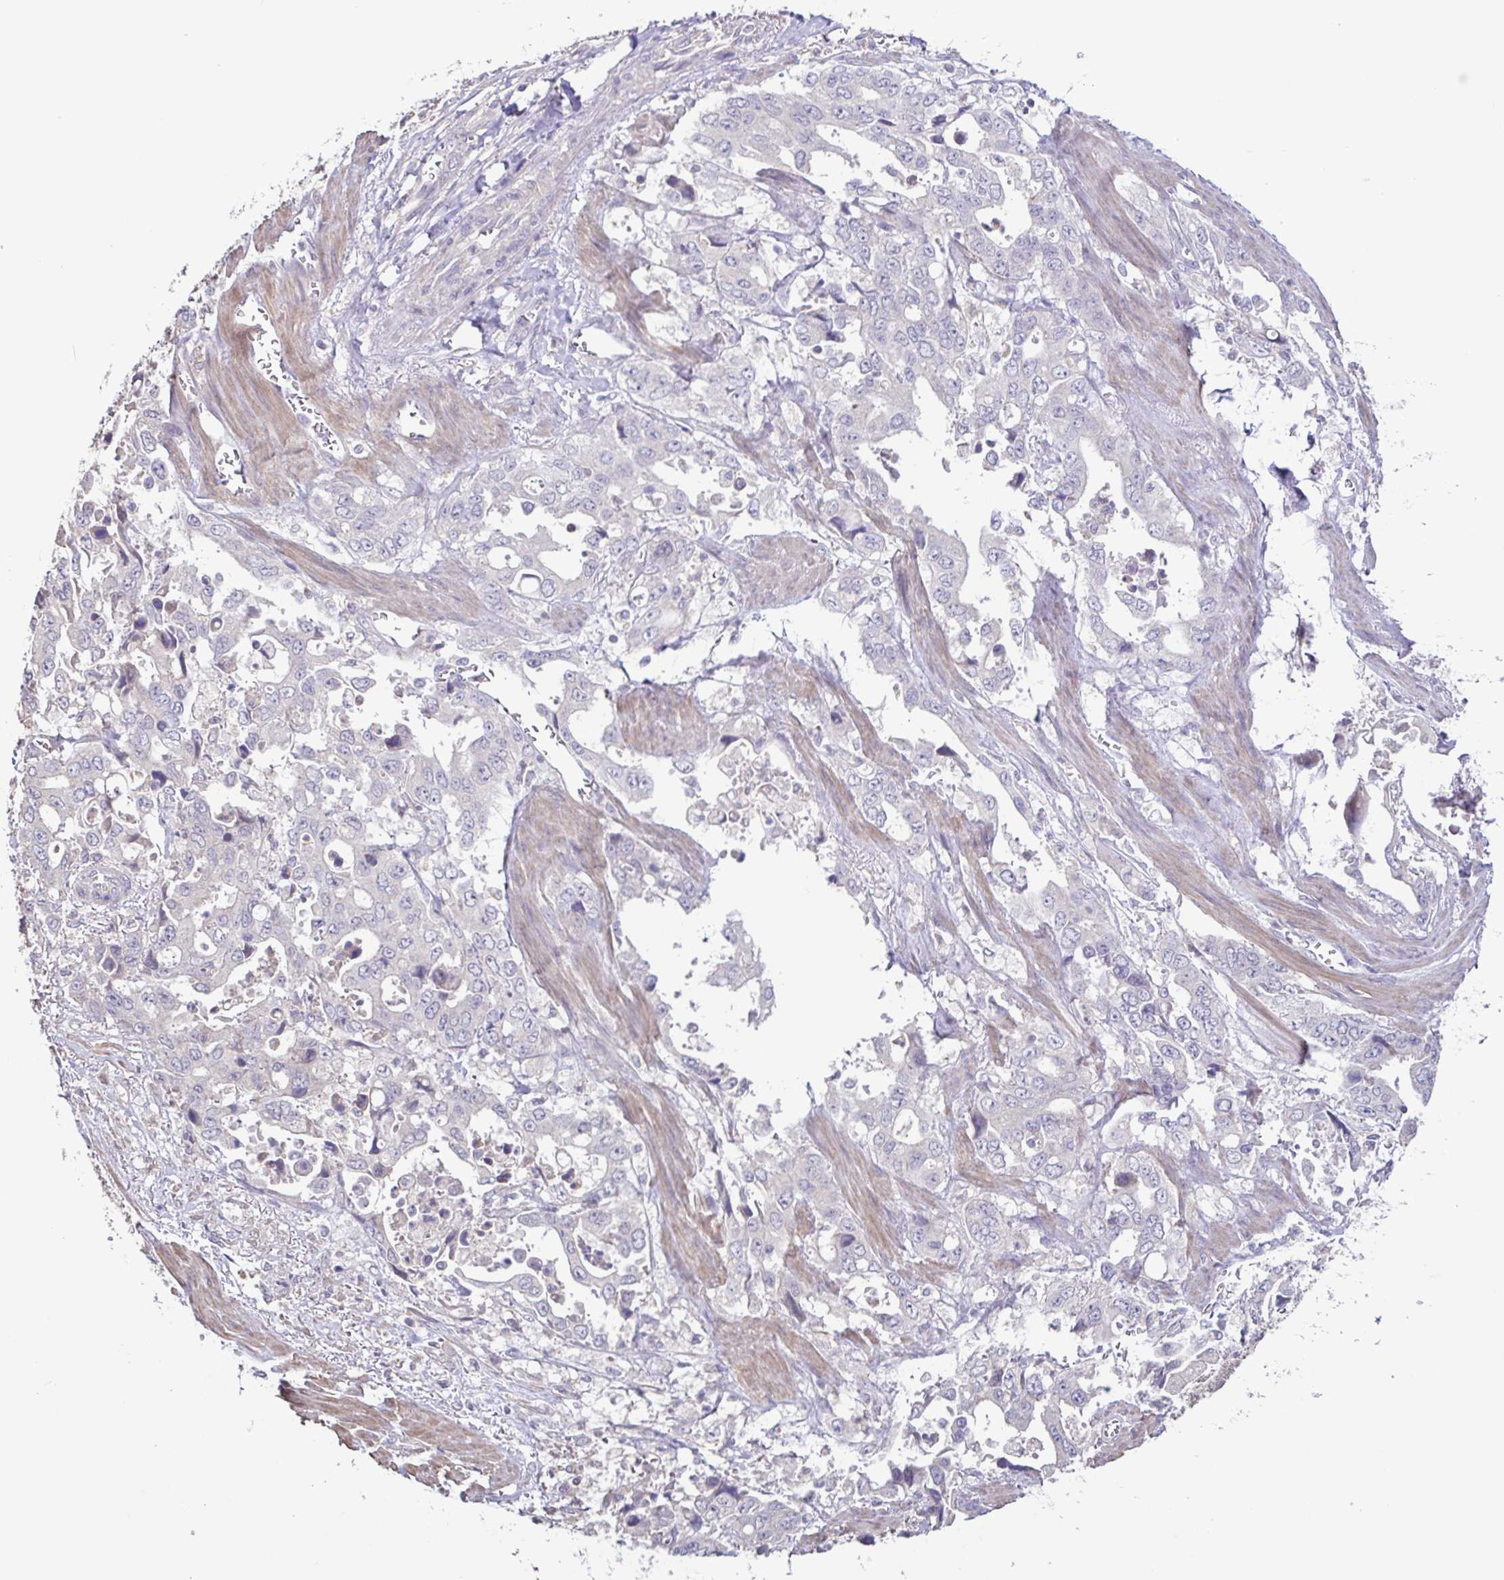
{"staining": {"intensity": "negative", "quantity": "none", "location": "none"}, "tissue": "stomach cancer", "cell_type": "Tumor cells", "image_type": "cancer", "snomed": [{"axis": "morphology", "description": "Adenocarcinoma, NOS"}, {"axis": "topography", "description": "Stomach, upper"}], "caption": "Tumor cells show no significant expression in stomach cancer (adenocarcinoma). The staining is performed using DAB (3,3'-diaminobenzidine) brown chromogen with nuclei counter-stained in using hematoxylin.", "gene": "ACTRT2", "patient": {"sex": "male", "age": 74}}